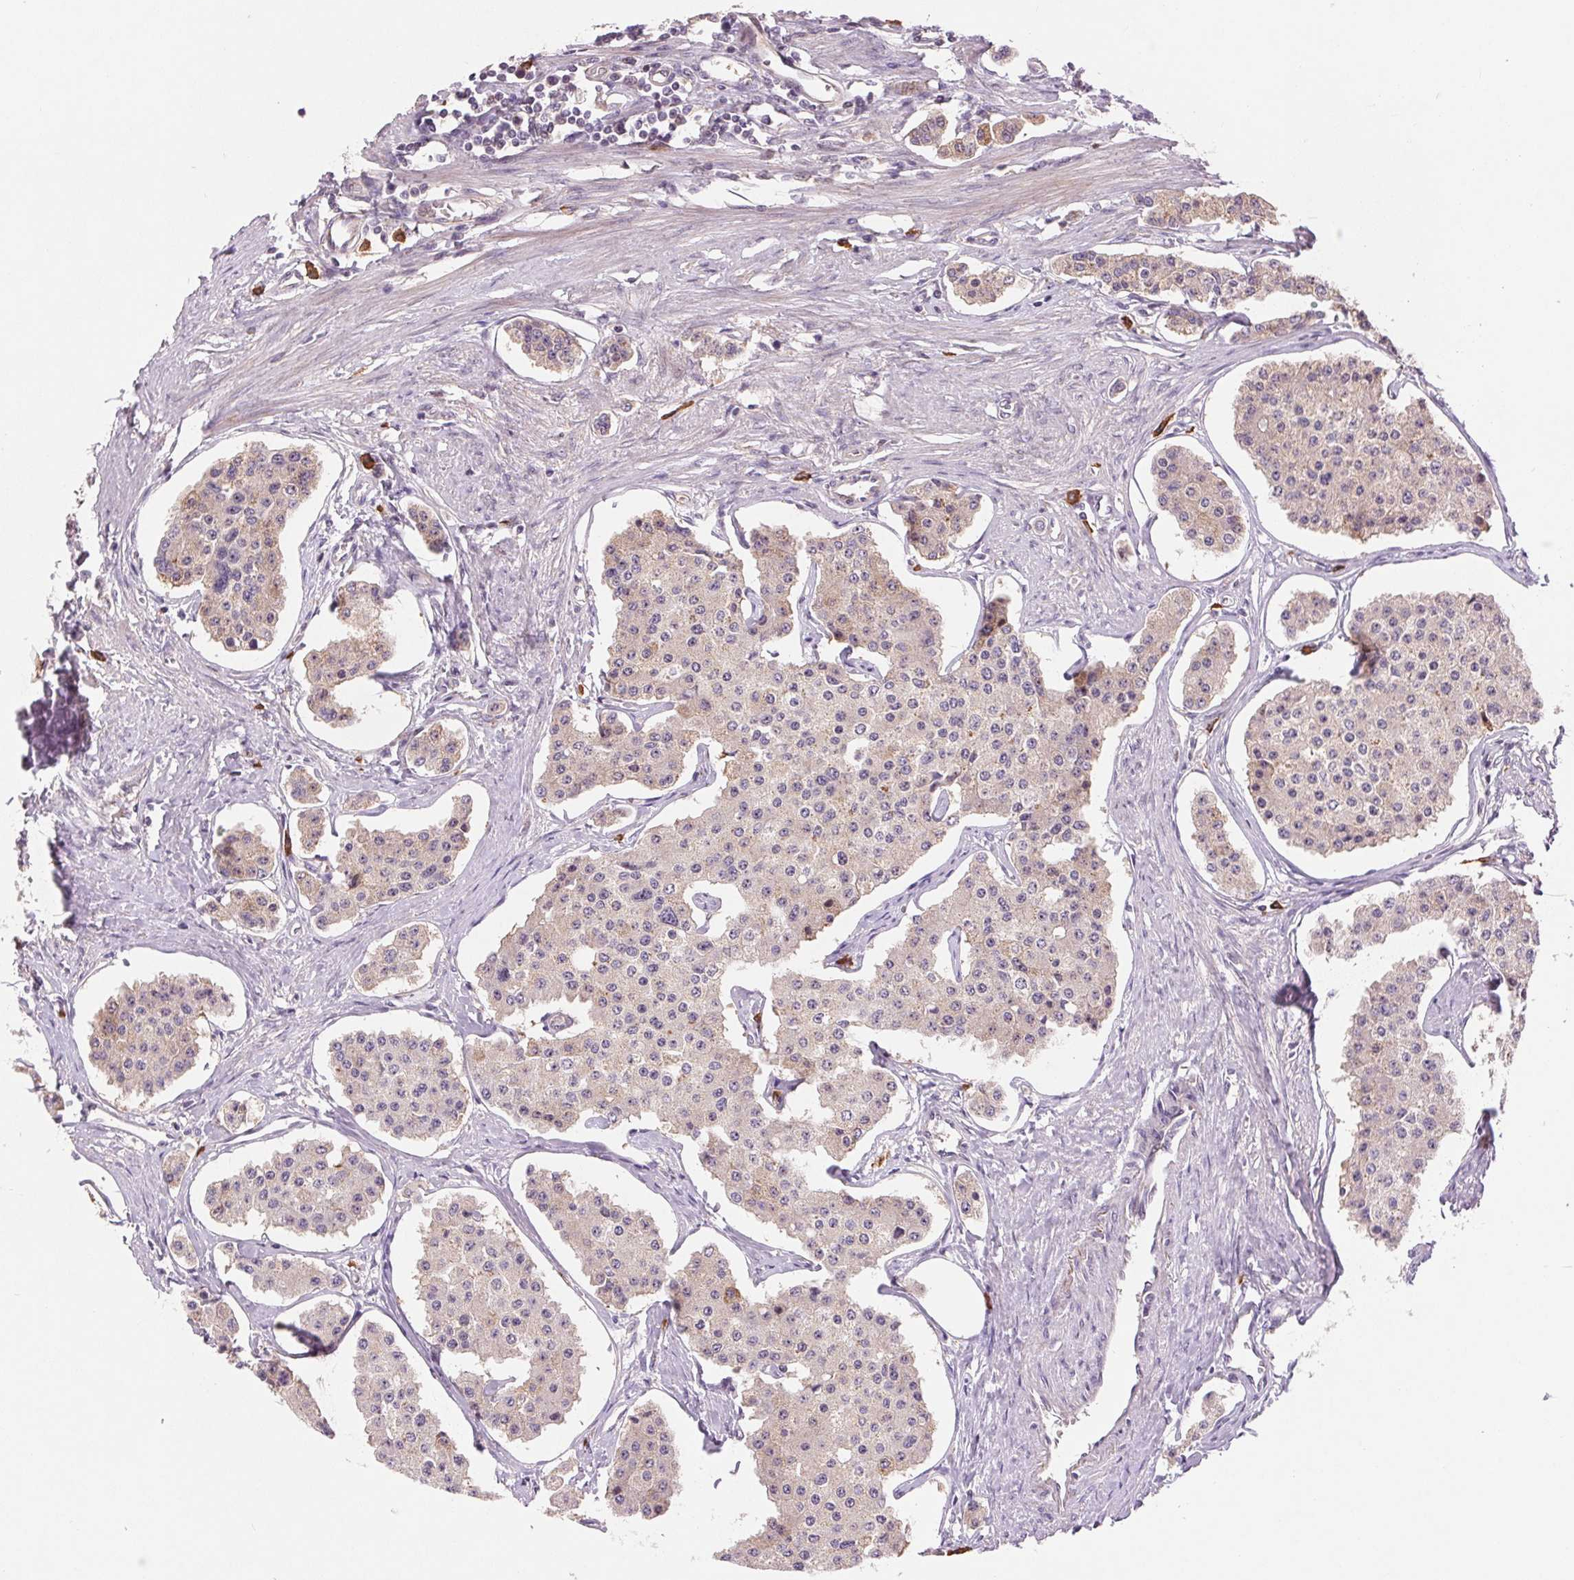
{"staining": {"intensity": "weak", "quantity": "<25%", "location": "cytoplasmic/membranous"}, "tissue": "carcinoid", "cell_type": "Tumor cells", "image_type": "cancer", "snomed": [{"axis": "morphology", "description": "Carcinoid, malignant, NOS"}, {"axis": "topography", "description": "Small intestine"}], "caption": "Tumor cells are negative for protein expression in human carcinoid.", "gene": "RANBP3L", "patient": {"sex": "female", "age": 65}}